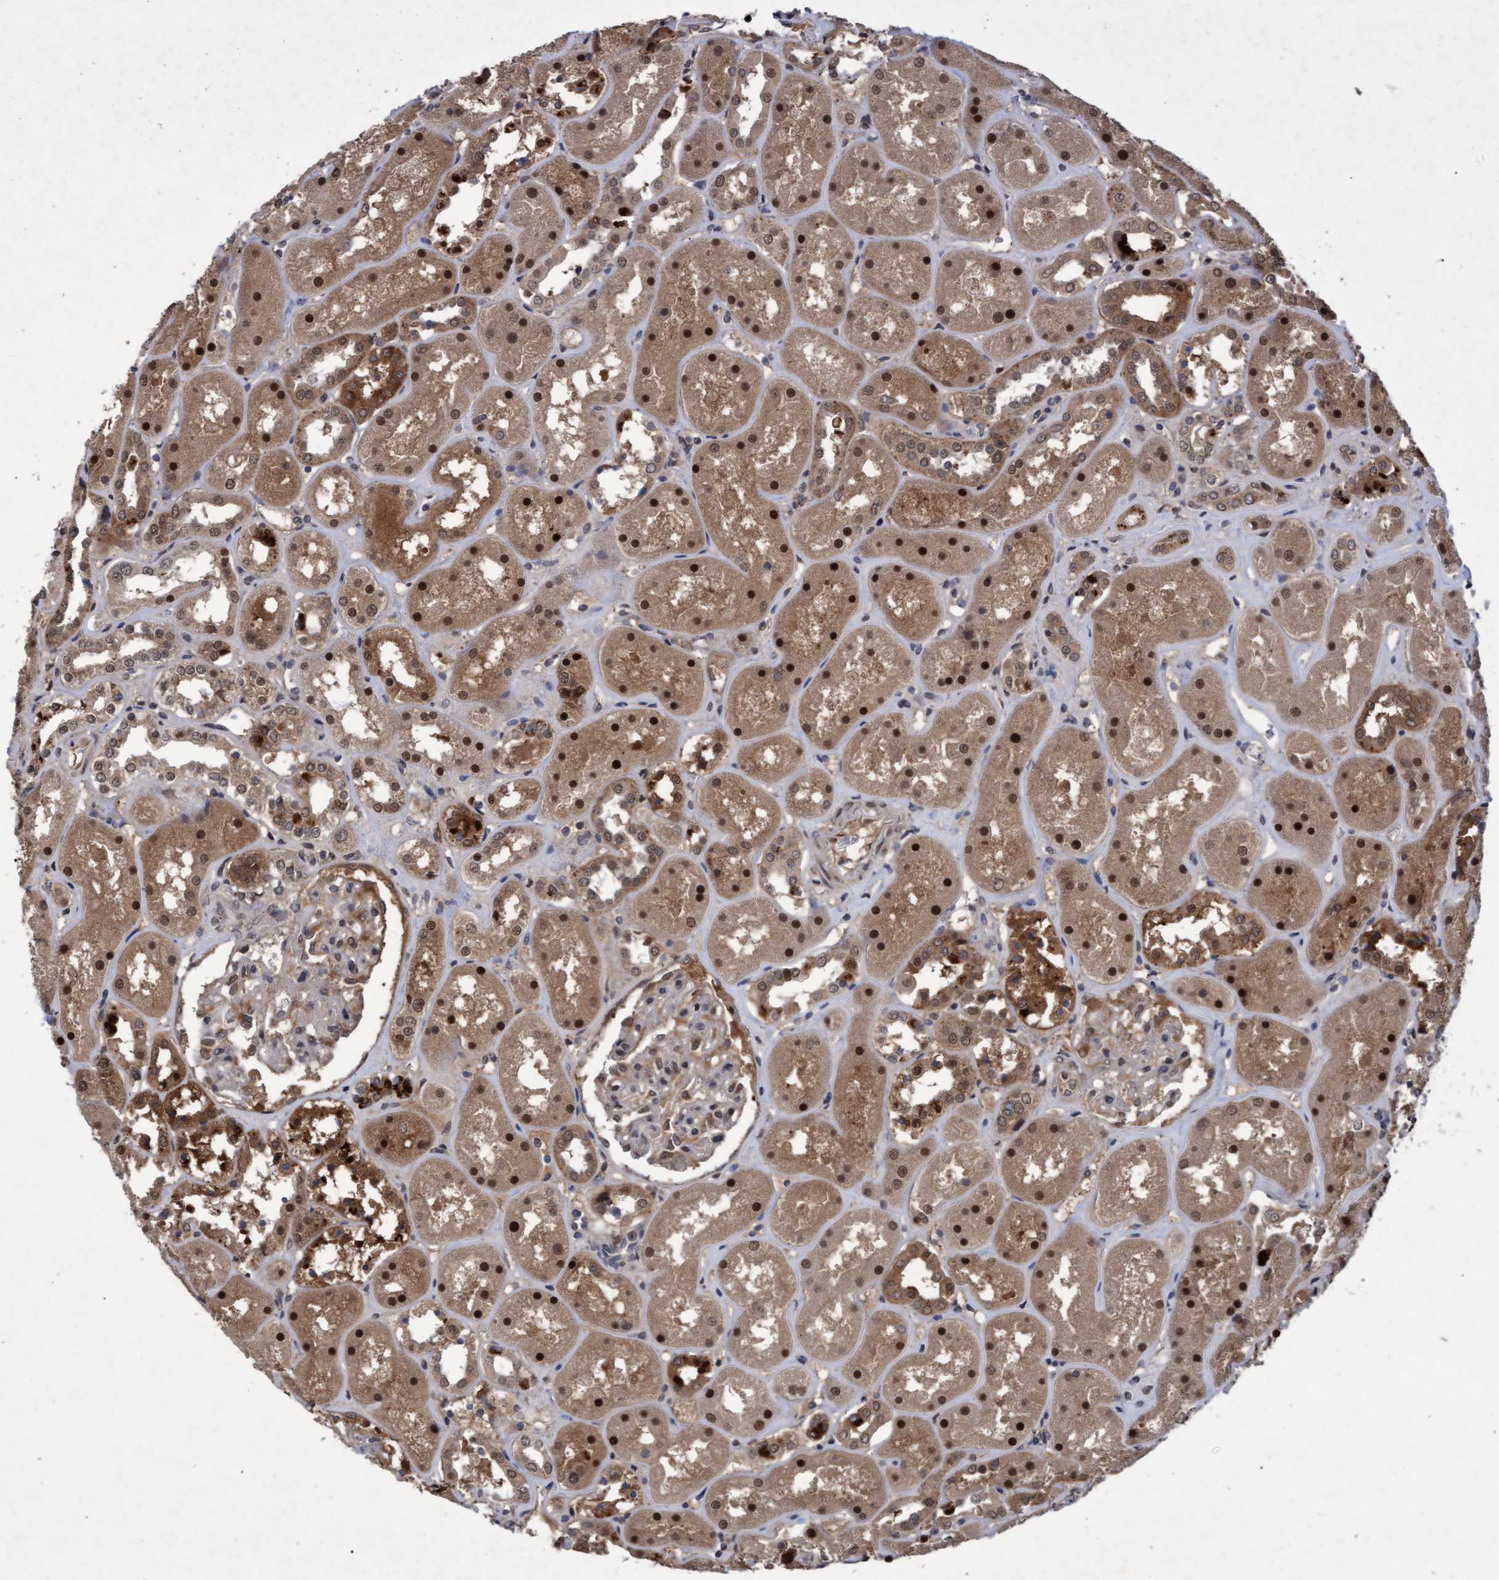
{"staining": {"intensity": "moderate", "quantity": "25%-75%", "location": "cytoplasmic/membranous,nuclear"}, "tissue": "kidney", "cell_type": "Cells in glomeruli", "image_type": "normal", "snomed": [{"axis": "morphology", "description": "Normal tissue, NOS"}, {"axis": "topography", "description": "Kidney"}], "caption": "DAB (3,3'-diaminobenzidine) immunohistochemical staining of unremarkable kidney exhibits moderate cytoplasmic/membranous,nuclear protein staining in about 25%-75% of cells in glomeruli. The protein is shown in brown color, while the nuclei are stained blue.", "gene": "PSMB6", "patient": {"sex": "male", "age": 70}}